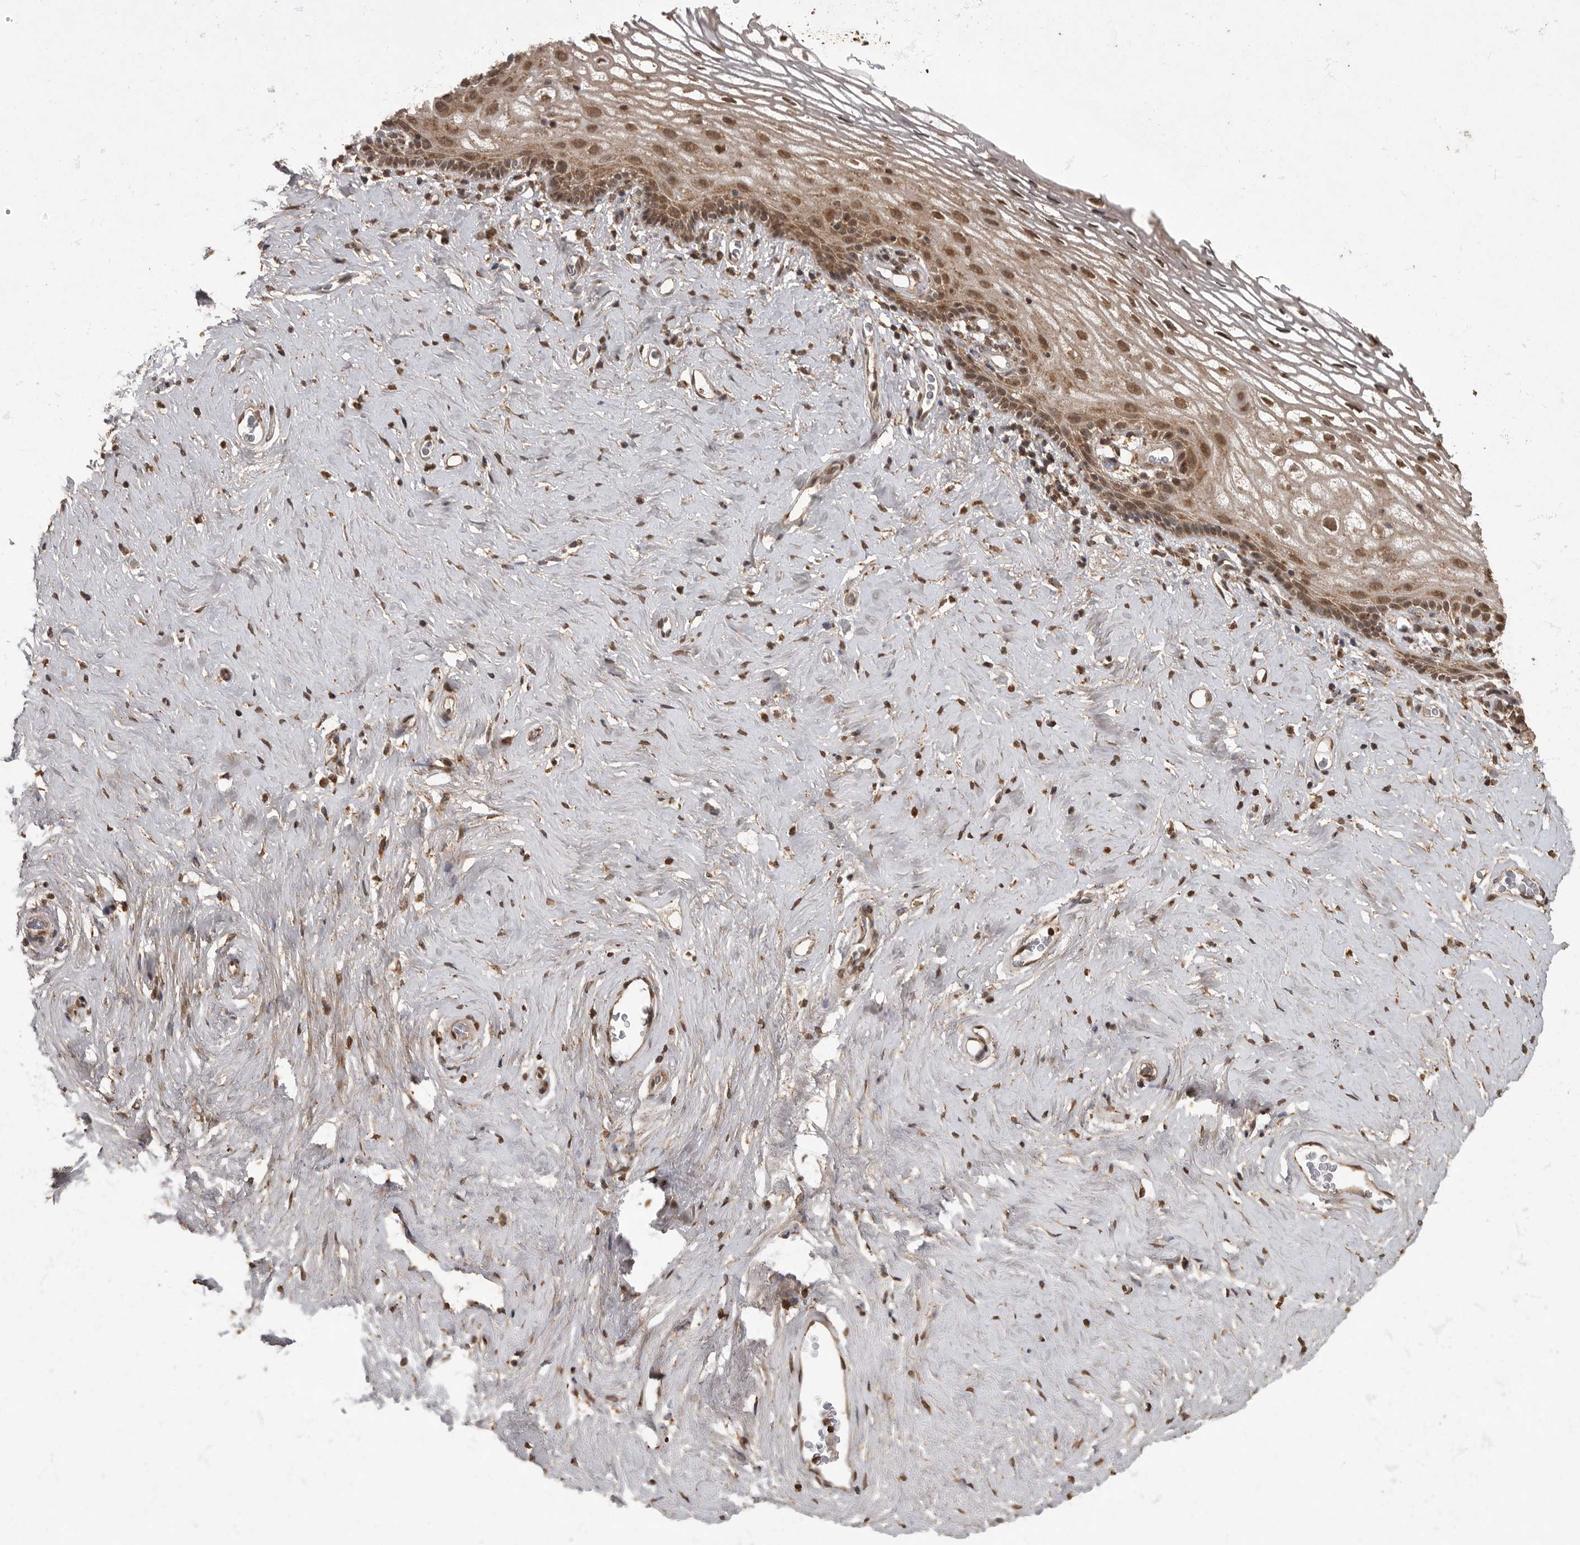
{"staining": {"intensity": "moderate", "quantity": ">75%", "location": "cytoplasmic/membranous,nuclear"}, "tissue": "vagina", "cell_type": "Squamous epithelial cells", "image_type": "normal", "snomed": [{"axis": "morphology", "description": "Normal tissue, NOS"}, {"axis": "morphology", "description": "Adenocarcinoma, NOS"}, {"axis": "topography", "description": "Rectum"}, {"axis": "topography", "description": "Vagina"}], "caption": "Squamous epithelial cells display moderate cytoplasmic/membranous,nuclear staining in approximately >75% of cells in benign vagina.", "gene": "MAFG", "patient": {"sex": "female", "age": 71}}